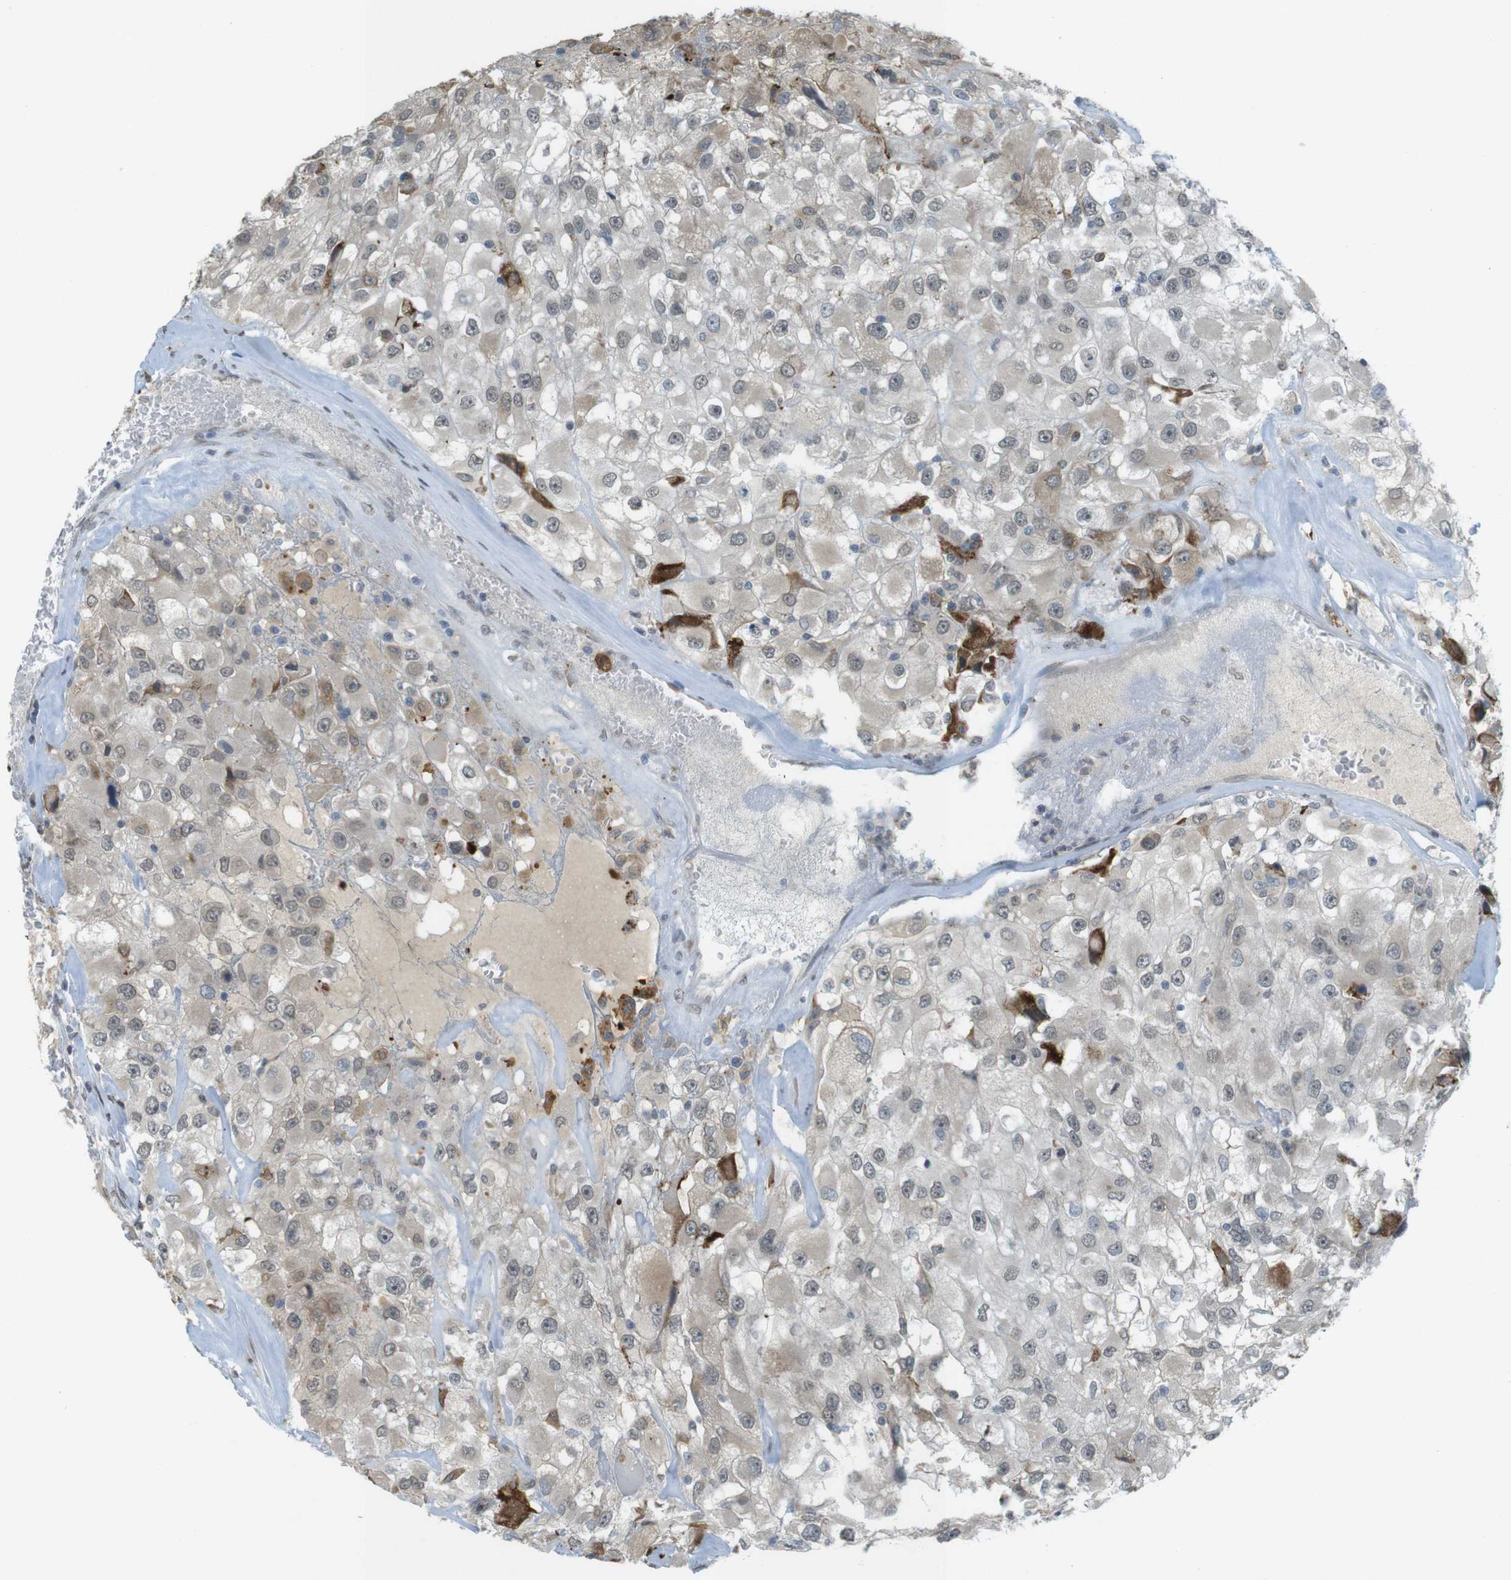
{"staining": {"intensity": "weak", "quantity": "<25%", "location": "cytoplasmic/membranous"}, "tissue": "renal cancer", "cell_type": "Tumor cells", "image_type": "cancer", "snomed": [{"axis": "morphology", "description": "Adenocarcinoma, NOS"}, {"axis": "topography", "description": "Kidney"}], "caption": "Immunohistochemical staining of human adenocarcinoma (renal) displays no significant expression in tumor cells.", "gene": "FZD10", "patient": {"sex": "female", "age": 52}}